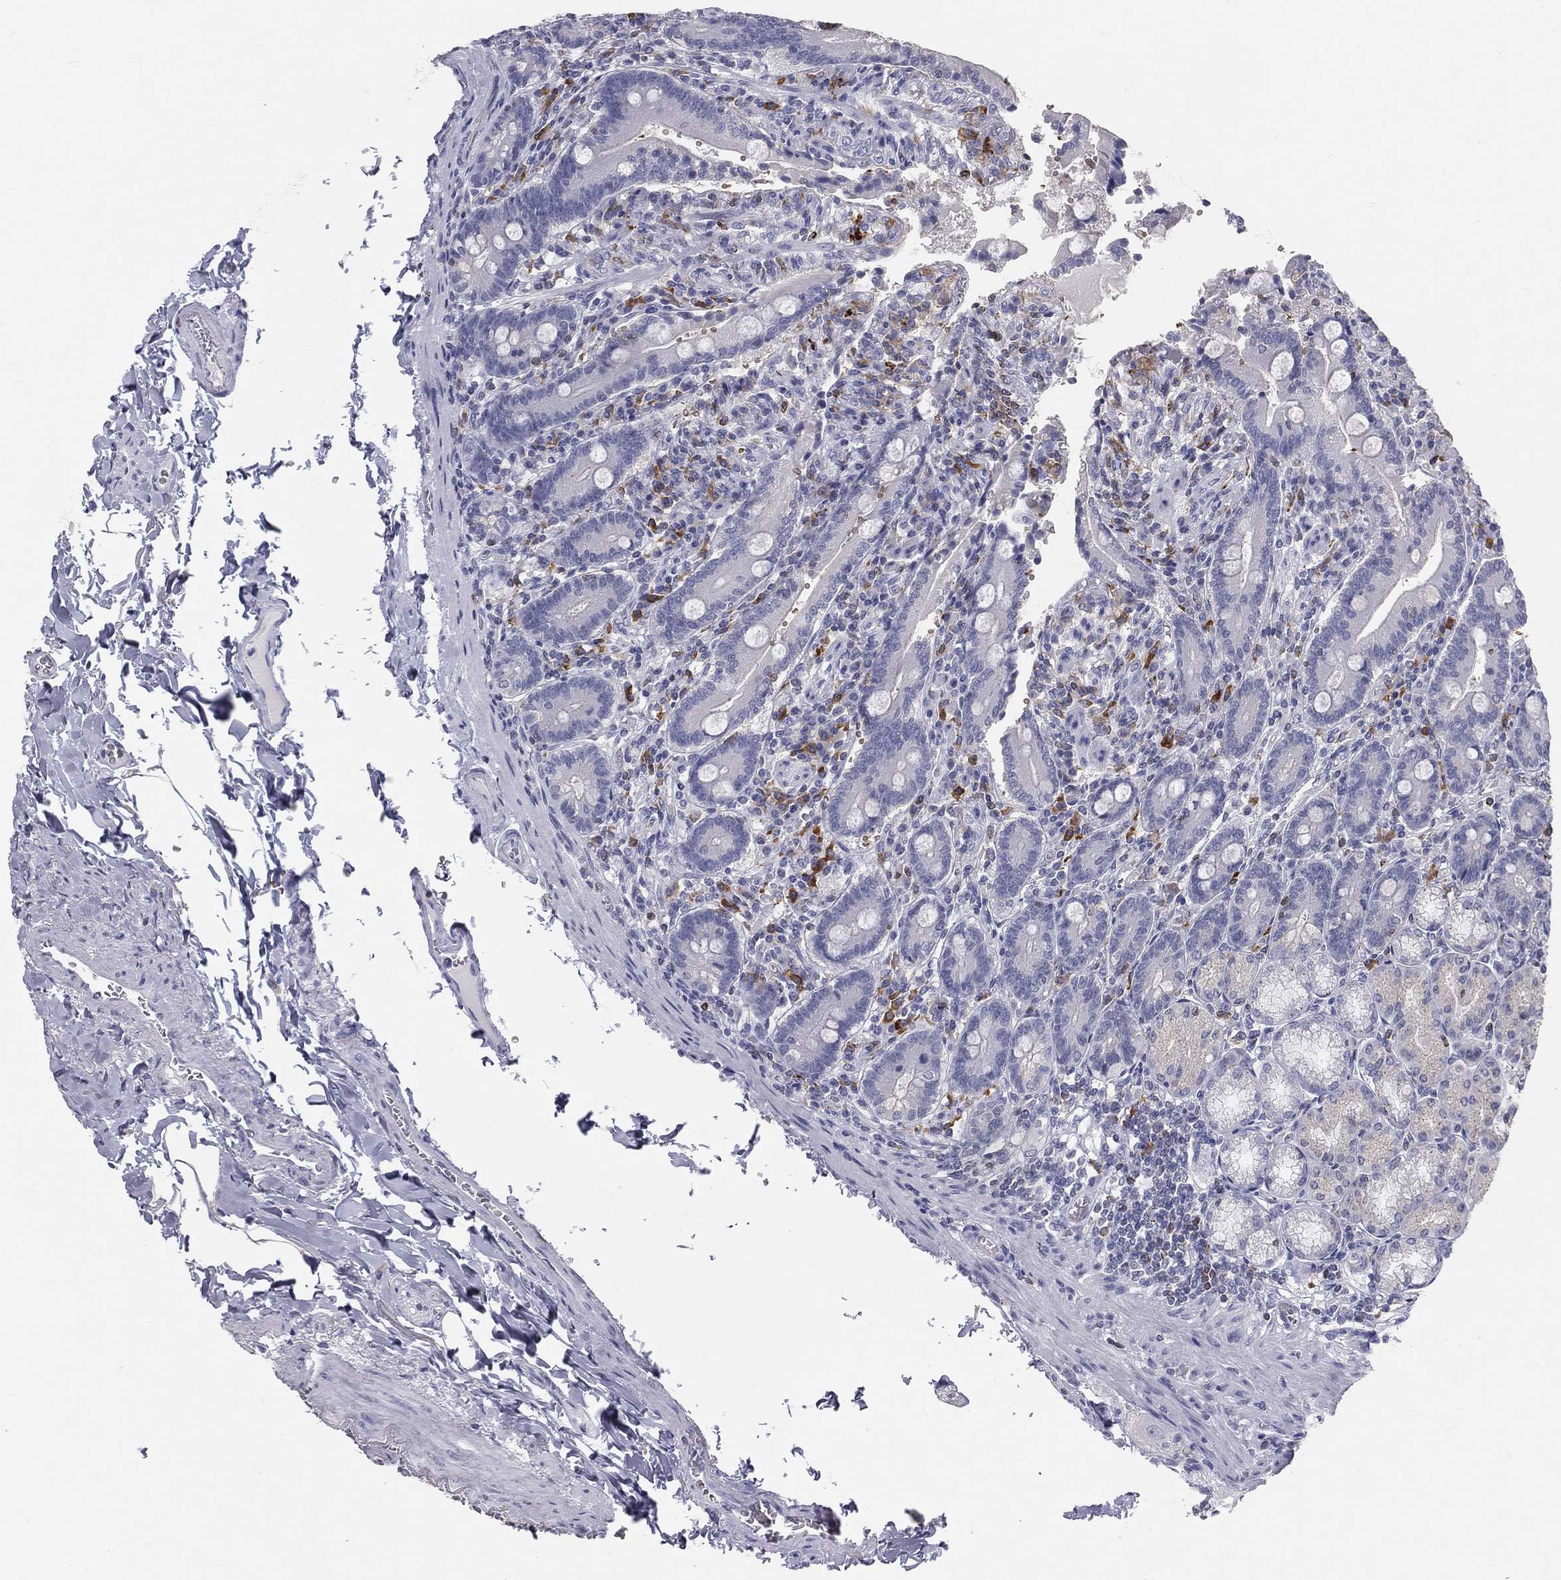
{"staining": {"intensity": "negative", "quantity": "none", "location": "none"}, "tissue": "duodenum", "cell_type": "Glandular cells", "image_type": "normal", "snomed": [{"axis": "morphology", "description": "Normal tissue, NOS"}, {"axis": "topography", "description": "Duodenum"}], "caption": "This is an IHC histopathology image of benign human duodenum. There is no positivity in glandular cells.", "gene": "CTSW", "patient": {"sex": "female", "age": 62}}